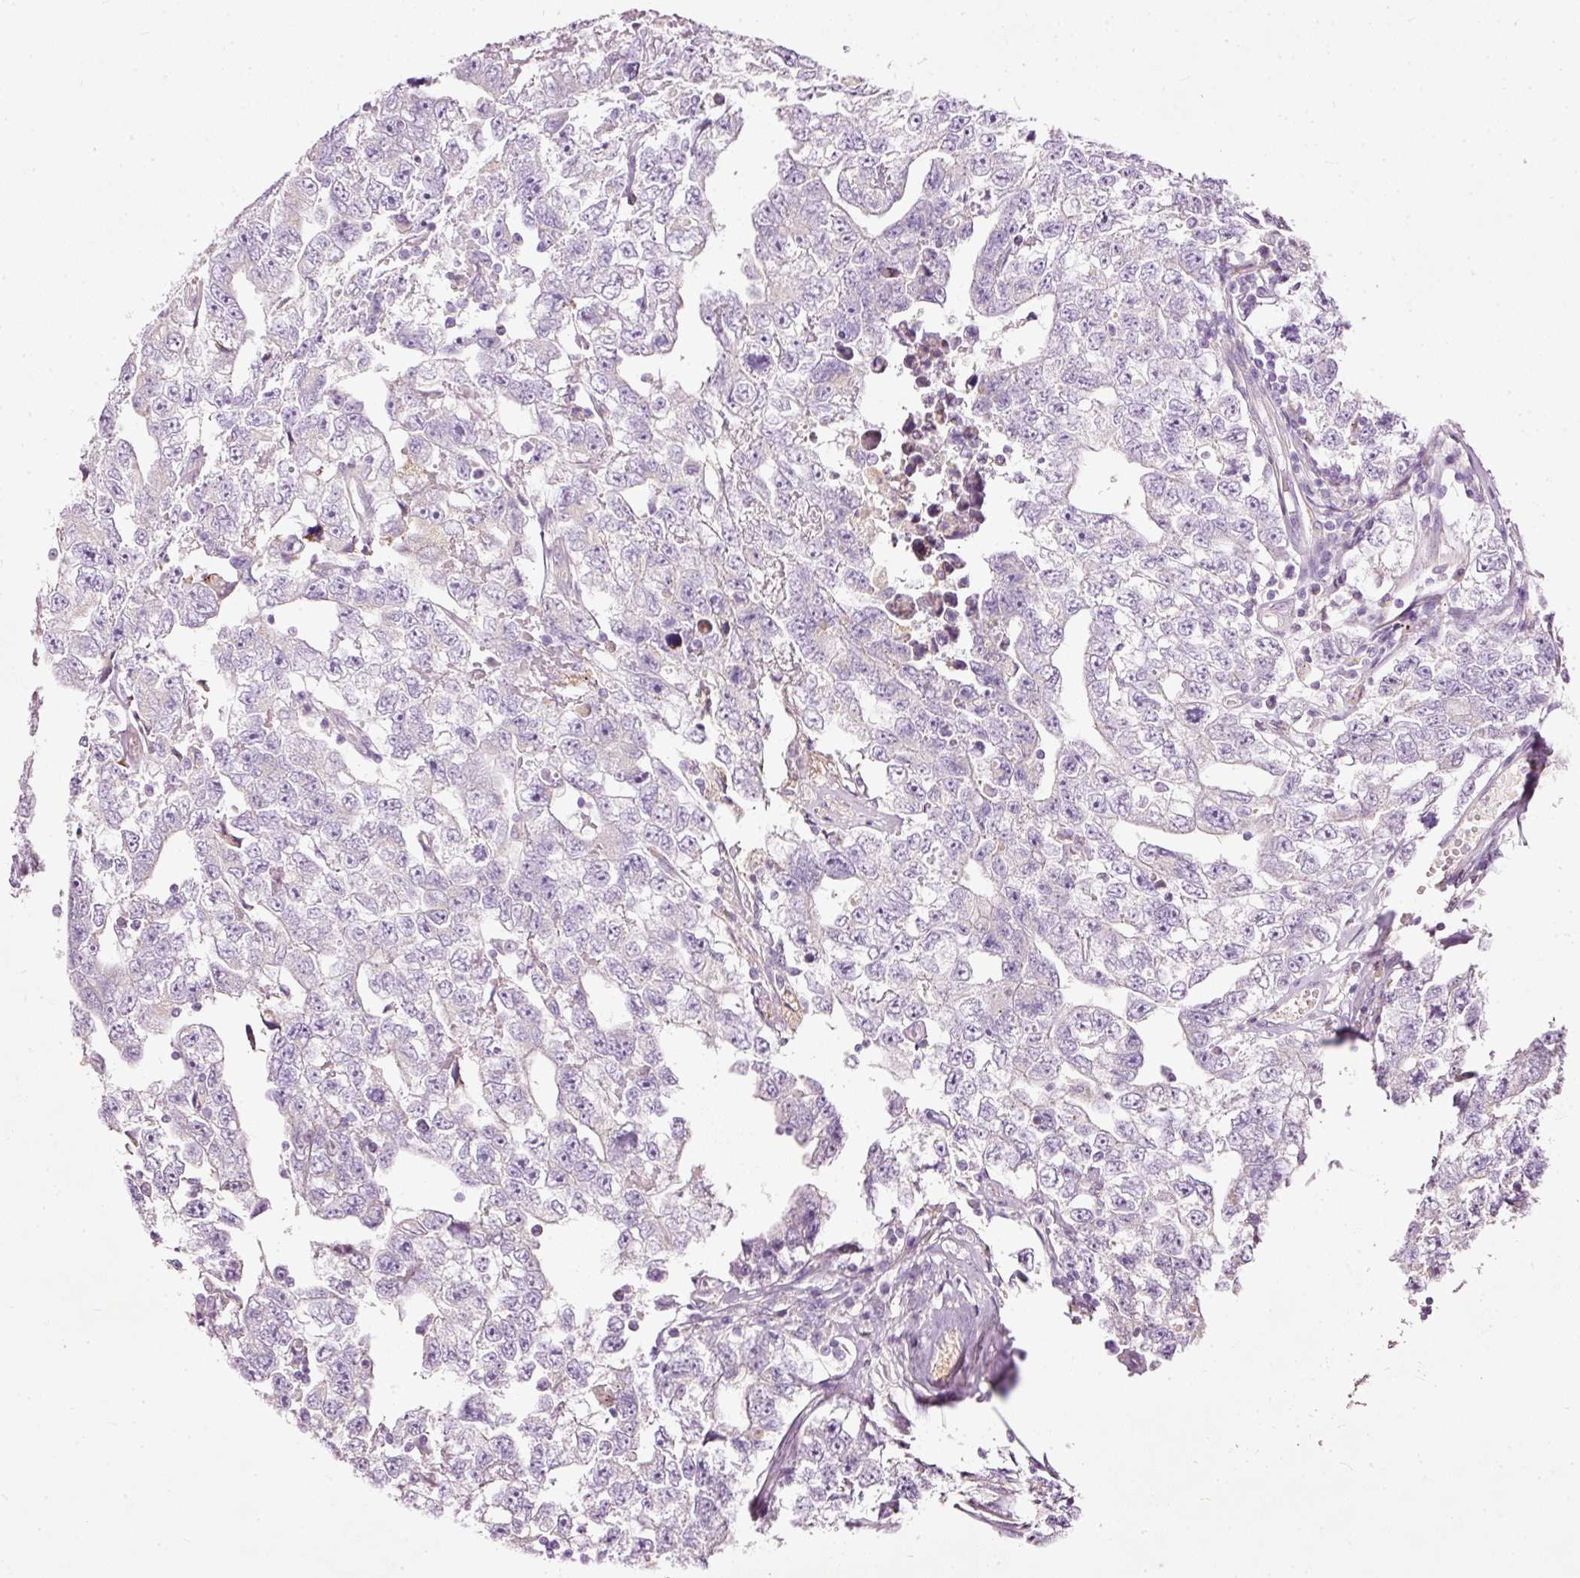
{"staining": {"intensity": "negative", "quantity": "none", "location": "none"}, "tissue": "testis cancer", "cell_type": "Tumor cells", "image_type": "cancer", "snomed": [{"axis": "morphology", "description": "Carcinoma, Embryonal, NOS"}, {"axis": "topography", "description": "Testis"}], "caption": "Protein analysis of testis cancer demonstrates no significant staining in tumor cells.", "gene": "PAQR9", "patient": {"sex": "male", "age": 22}}